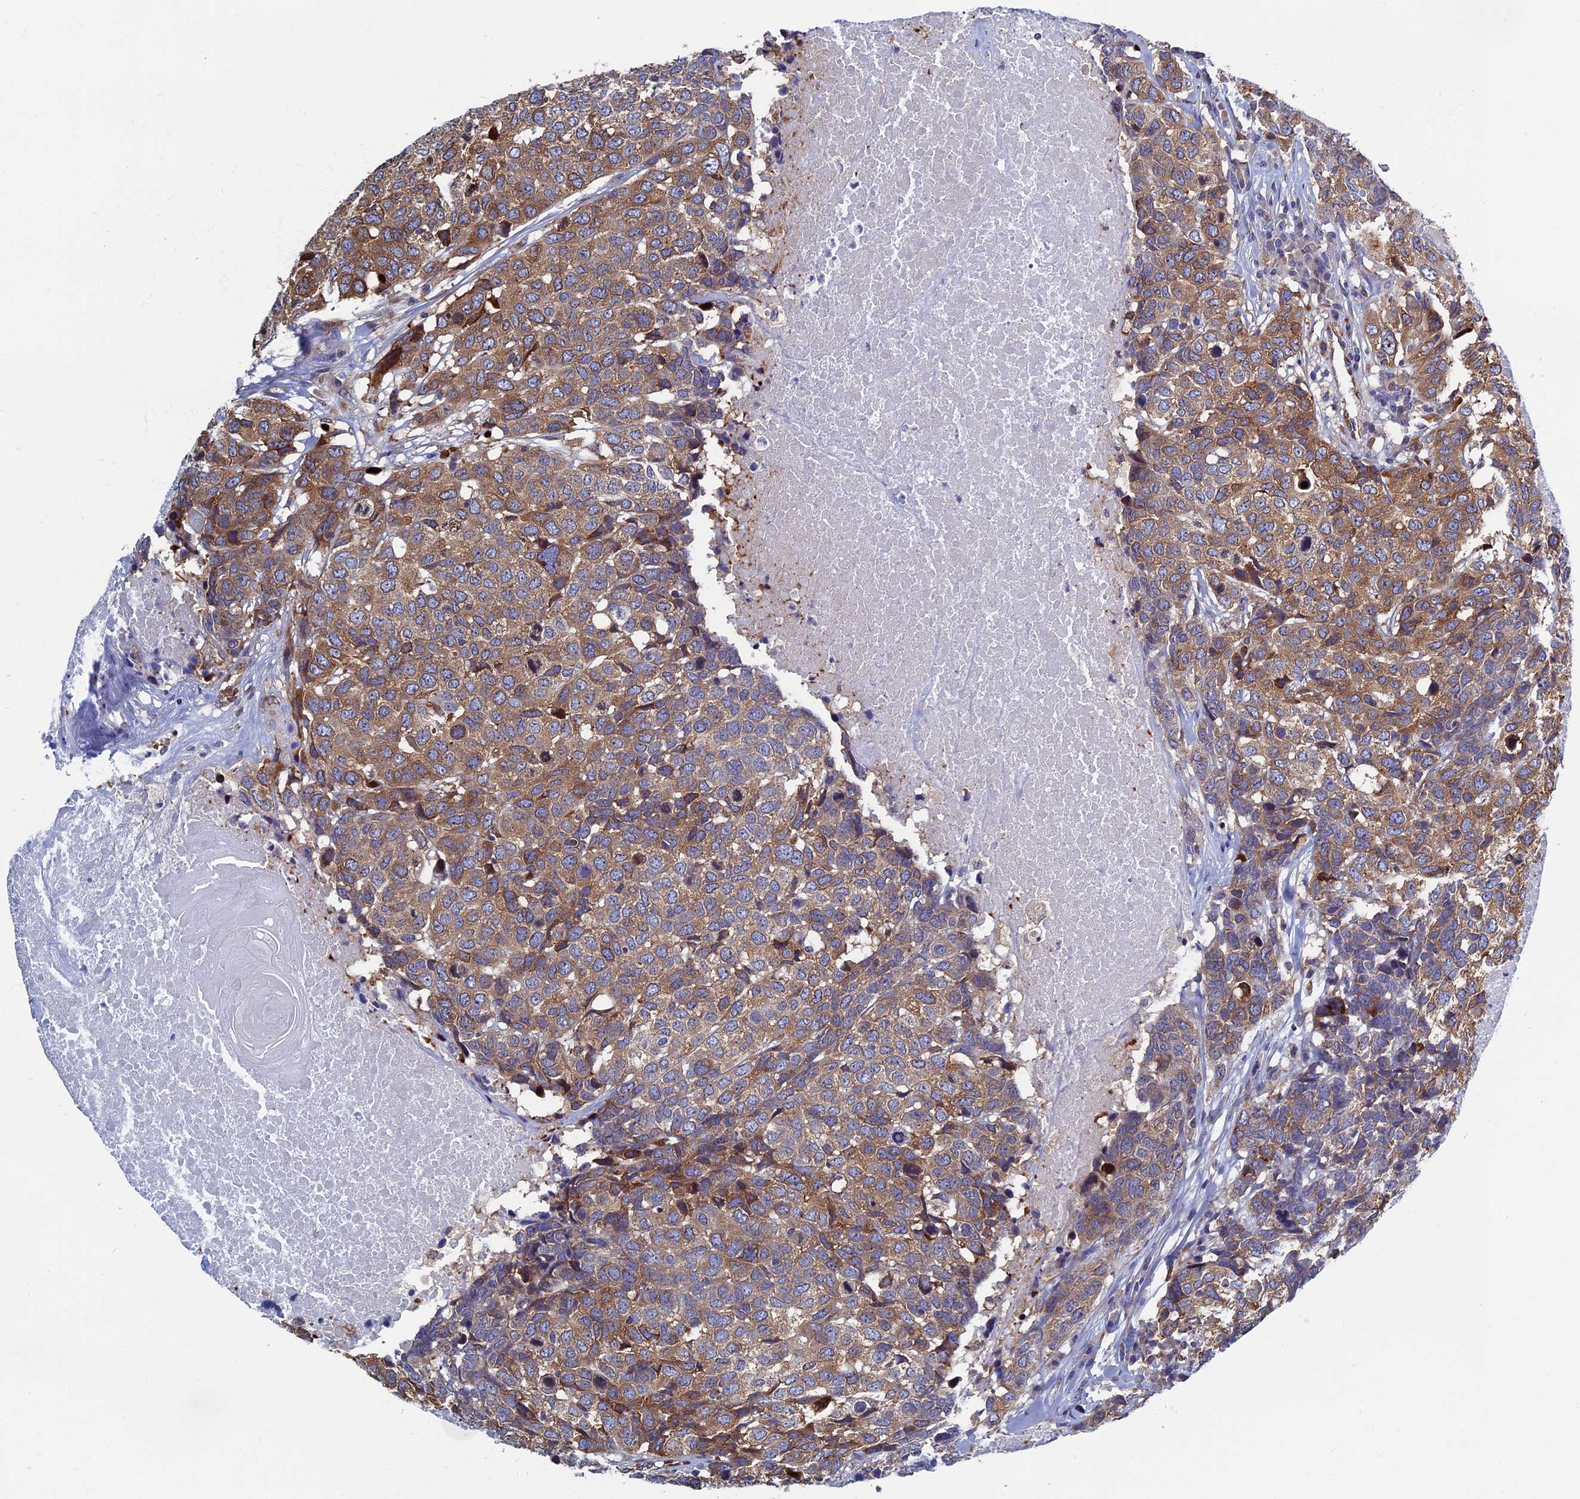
{"staining": {"intensity": "moderate", "quantity": ">75%", "location": "cytoplasmic/membranous"}, "tissue": "head and neck cancer", "cell_type": "Tumor cells", "image_type": "cancer", "snomed": [{"axis": "morphology", "description": "Squamous cell carcinoma, NOS"}, {"axis": "topography", "description": "Head-Neck"}], "caption": "Immunohistochemistry (IHC) image of head and neck cancer stained for a protein (brown), which exhibits medium levels of moderate cytoplasmic/membranous staining in approximately >75% of tumor cells.", "gene": "YBX1", "patient": {"sex": "male", "age": 66}}